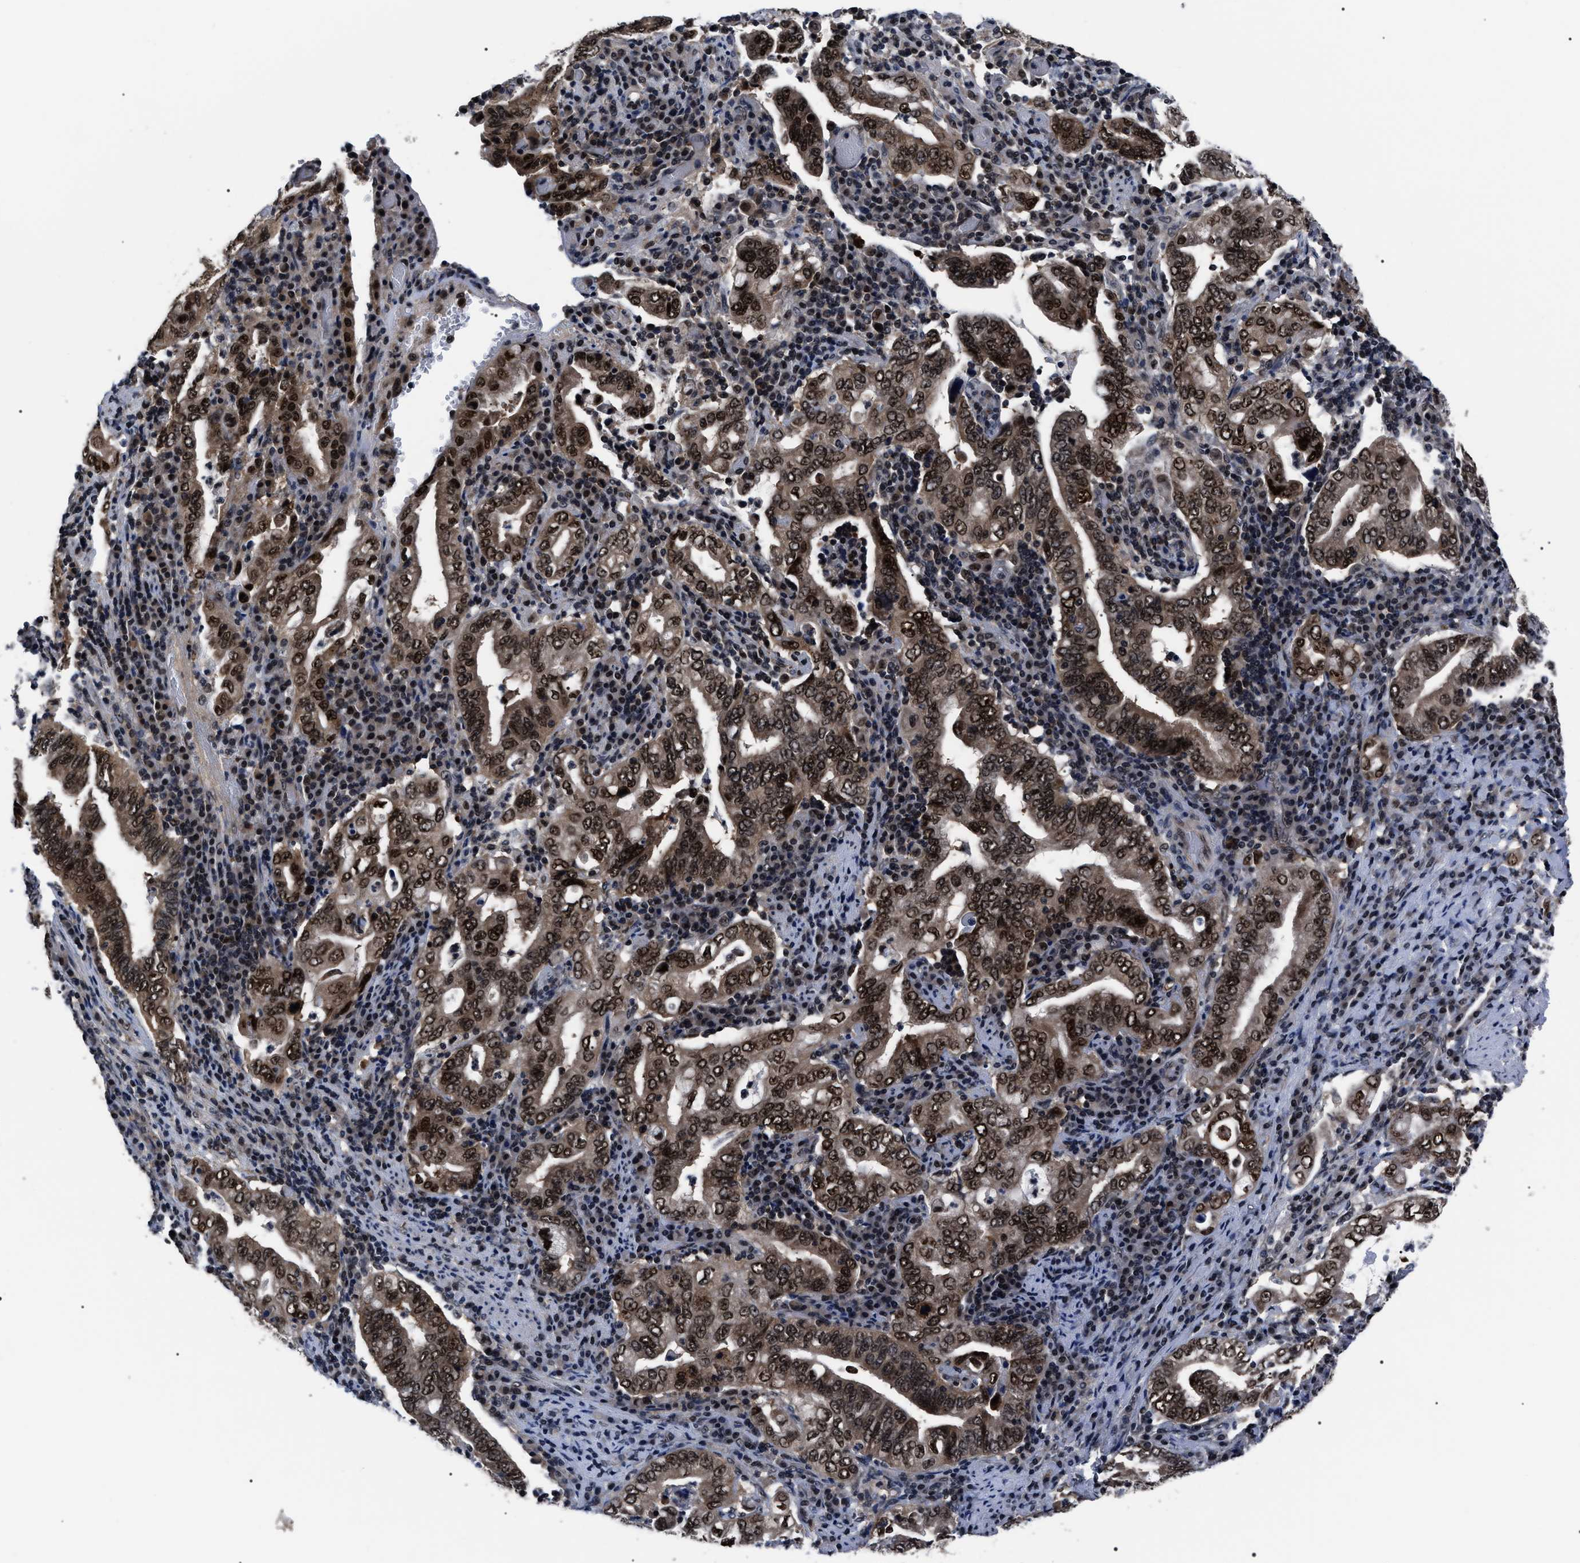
{"staining": {"intensity": "strong", "quantity": ">75%", "location": "cytoplasmic/membranous,nuclear"}, "tissue": "stomach cancer", "cell_type": "Tumor cells", "image_type": "cancer", "snomed": [{"axis": "morphology", "description": "Normal tissue, NOS"}, {"axis": "morphology", "description": "Adenocarcinoma, NOS"}, {"axis": "topography", "description": "Esophagus"}, {"axis": "topography", "description": "Stomach, upper"}, {"axis": "topography", "description": "Peripheral nerve tissue"}], "caption": "The image reveals staining of adenocarcinoma (stomach), revealing strong cytoplasmic/membranous and nuclear protein staining (brown color) within tumor cells.", "gene": "CSNK2A1", "patient": {"sex": "male", "age": 62}}